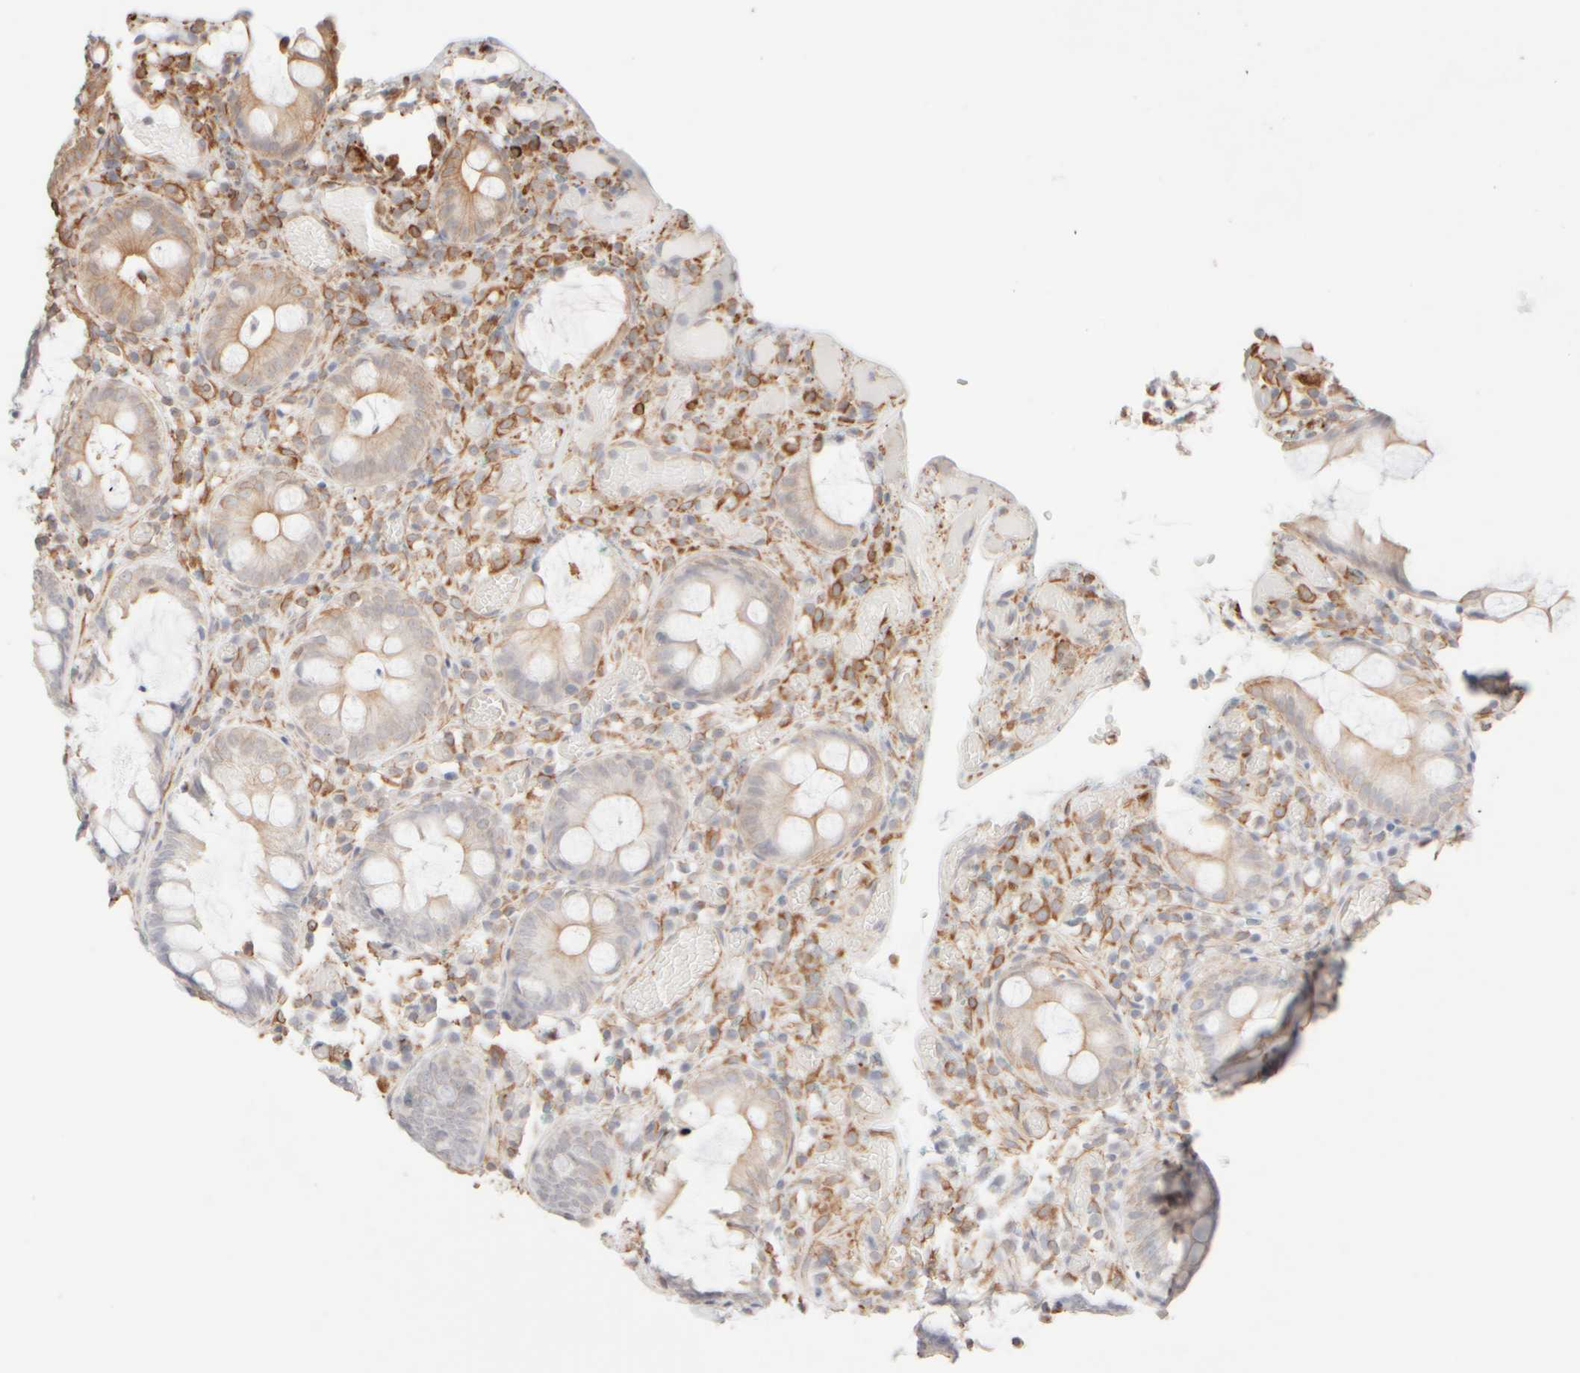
{"staining": {"intensity": "moderate", "quantity": ">75%", "location": "cytoplasmic/membranous"}, "tissue": "colon", "cell_type": "Endothelial cells", "image_type": "normal", "snomed": [{"axis": "morphology", "description": "Normal tissue, NOS"}, {"axis": "topography", "description": "Colon"}], "caption": "A micrograph of colon stained for a protein reveals moderate cytoplasmic/membranous brown staining in endothelial cells.", "gene": "KRT15", "patient": {"sex": "male", "age": 14}}